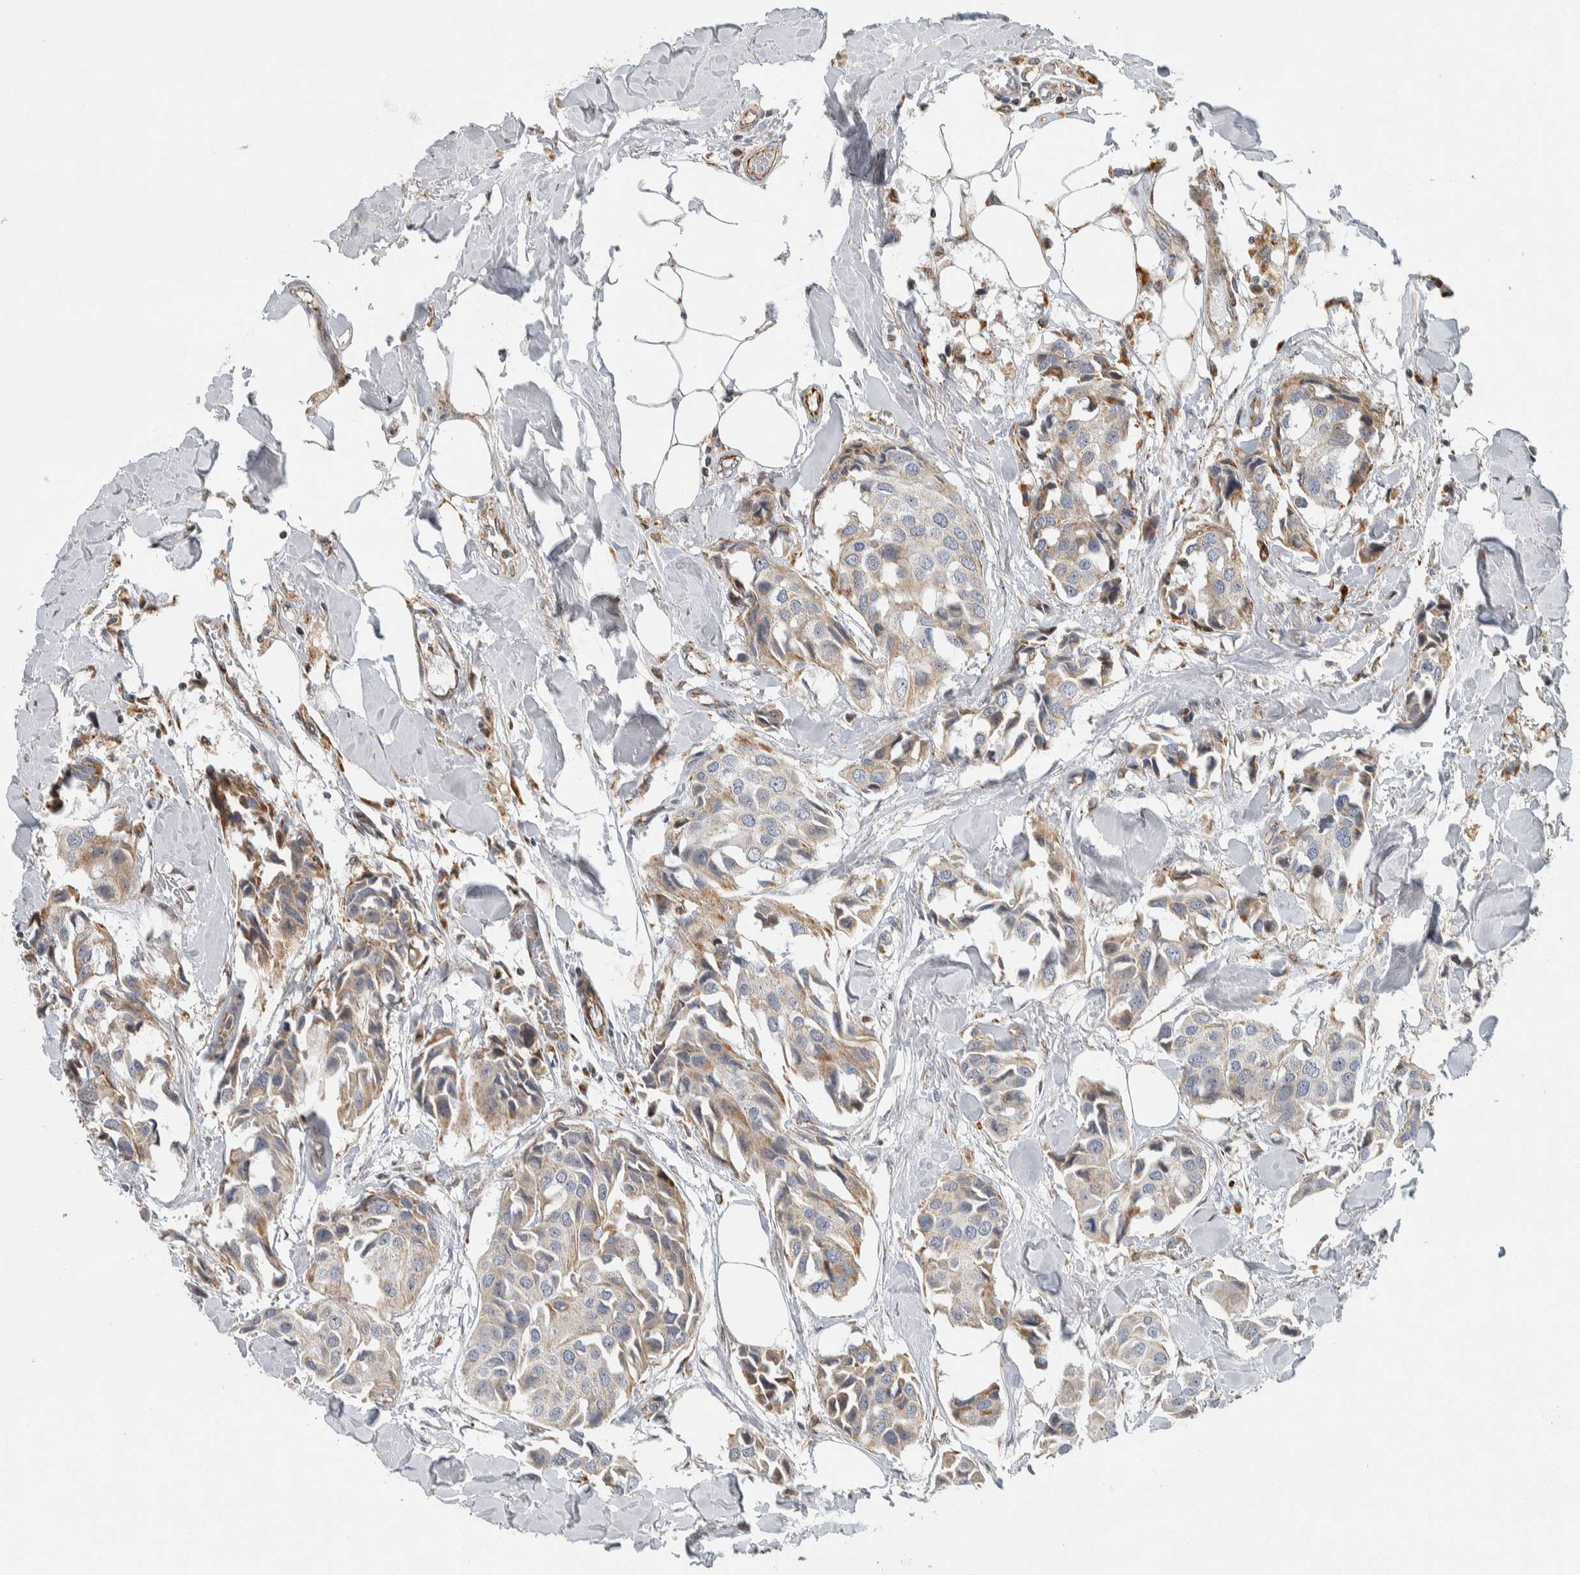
{"staining": {"intensity": "moderate", "quantity": "<25%", "location": "cytoplasmic/membranous"}, "tissue": "breast cancer", "cell_type": "Tumor cells", "image_type": "cancer", "snomed": [{"axis": "morphology", "description": "Duct carcinoma"}, {"axis": "topography", "description": "Breast"}], "caption": "The immunohistochemical stain shows moderate cytoplasmic/membranous expression in tumor cells of breast cancer (invasive ductal carcinoma) tissue. The protein of interest is stained brown, and the nuclei are stained in blue (DAB IHC with brightfield microscopy, high magnification).", "gene": "AFP", "patient": {"sex": "female", "age": 80}}